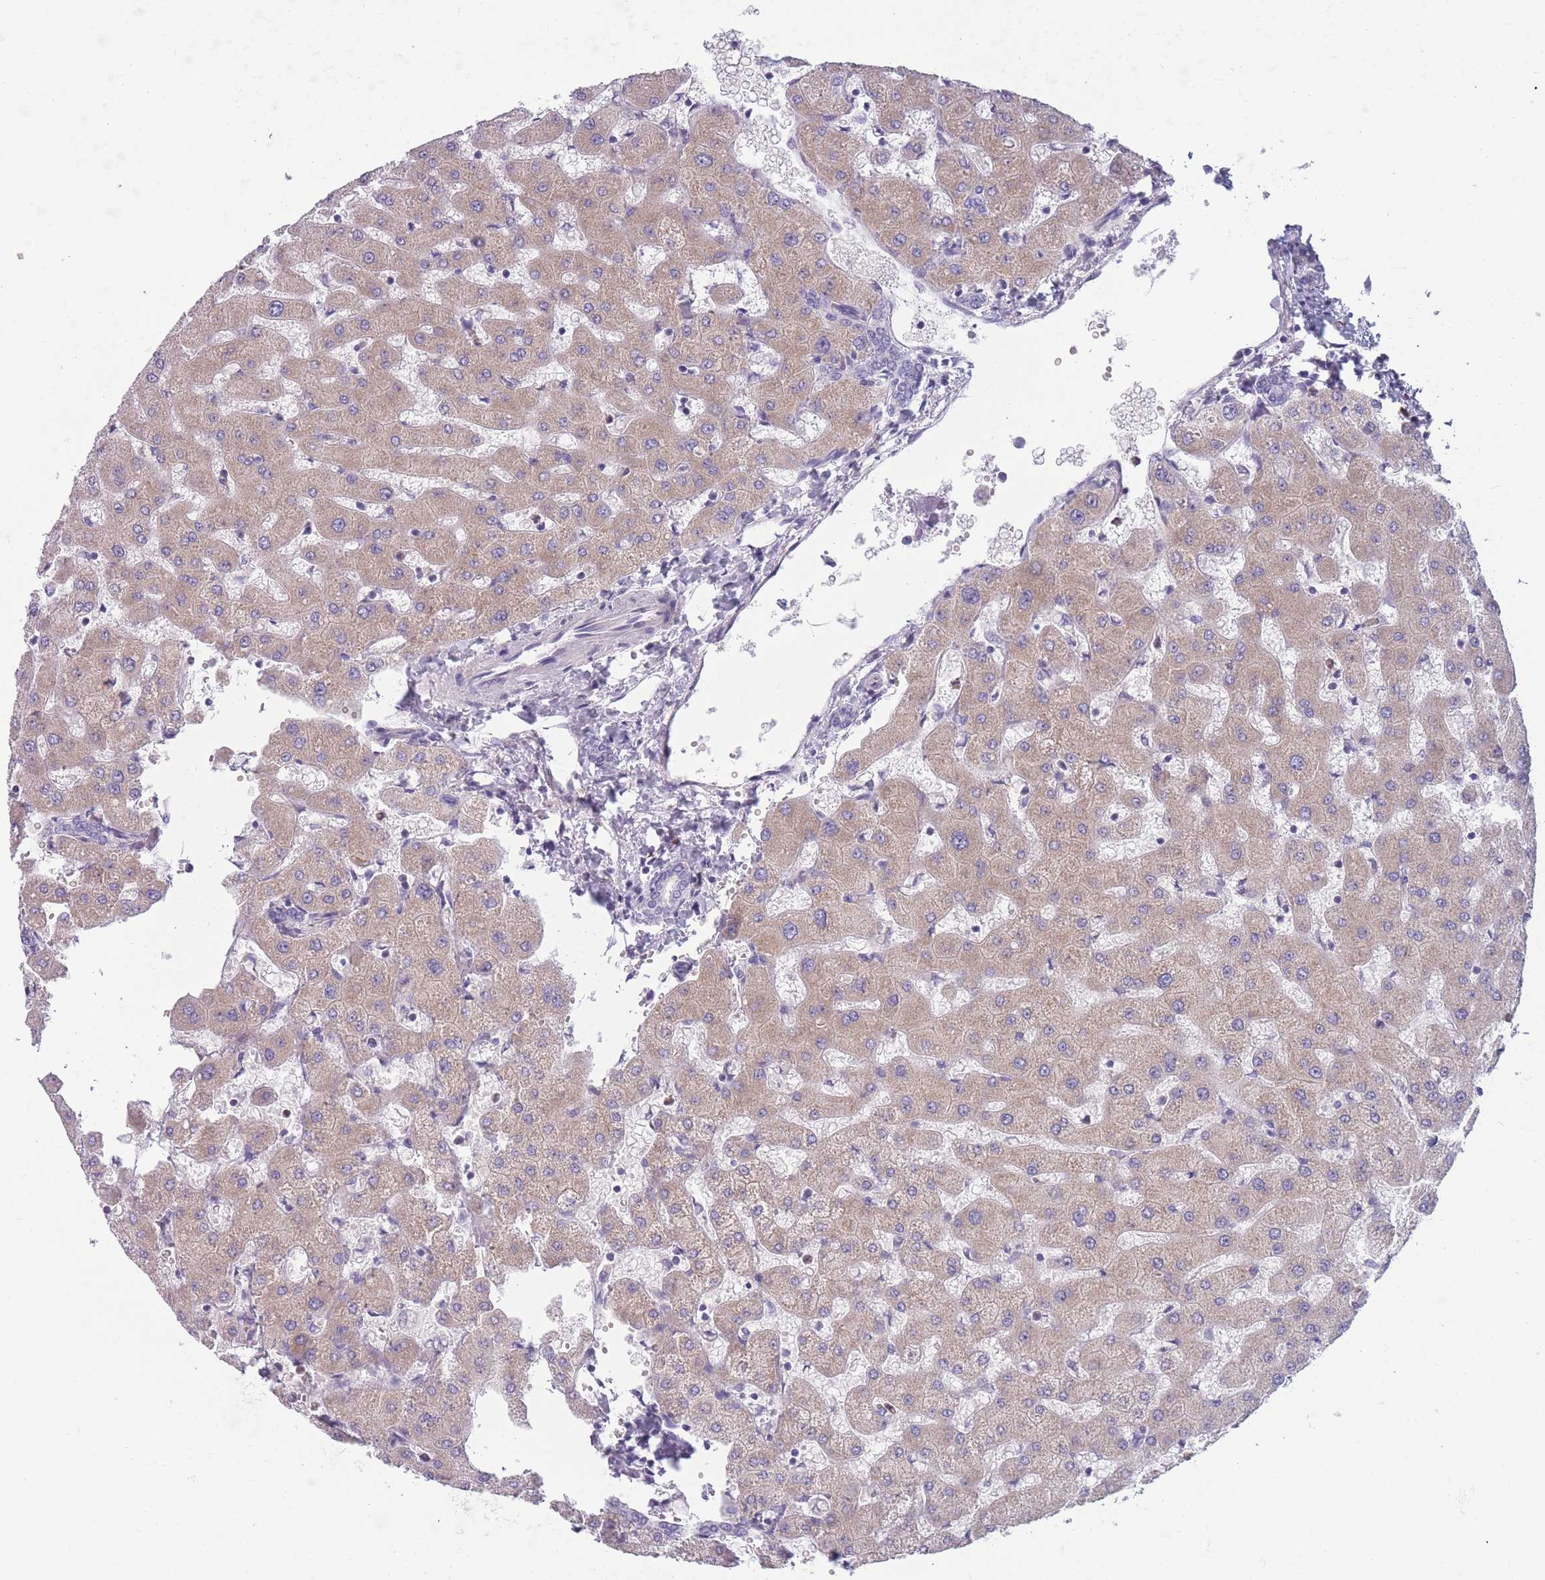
{"staining": {"intensity": "negative", "quantity": "none", "location": "none"}, "tissue": "liver", "cell_type": "Cholangiocytes", "image_type": "normal", "snomed": [{"axis": "morphology", "description": "Normal tissue, NOS"}, {"axis": "topography", "description": "Liver"}], "caption": "DAB (3,3'-diaminobenzidine) immunohistochemical staining of benign human liver displays no significant staining in cholangiocytes.", "gene": "NDUFAF6", "patient": {"sex": "female", "age": 63}}